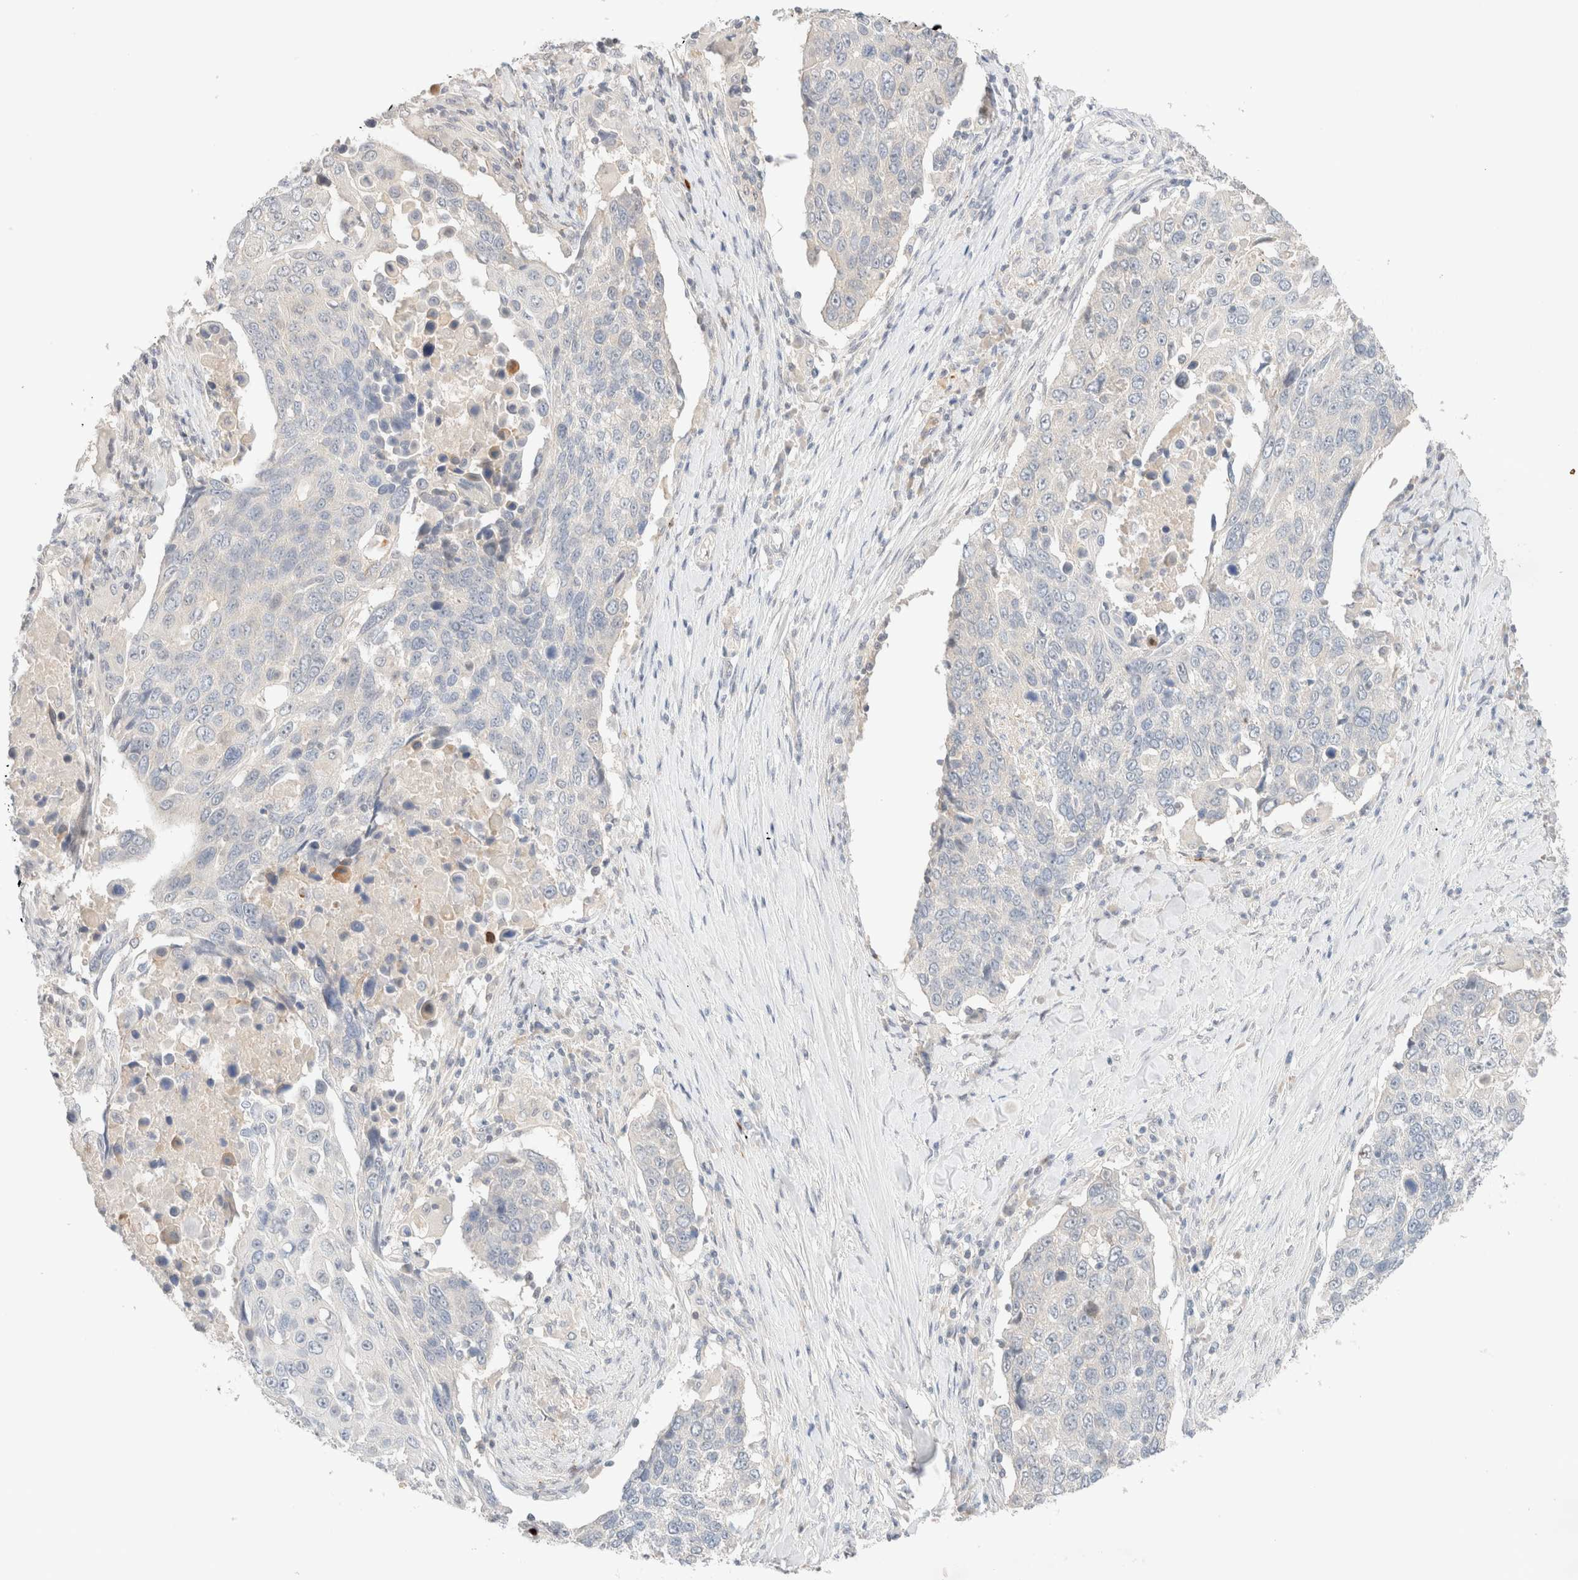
{"staining": {"intensity": "negative", "quantity": "none", "location": "none"}, "tissue": "lung cancer", "cell_type": "Tumor cells", "image_type": "cancer", "snomed": [{"axis": "morphology", "description": "Squamous cell carcinoma, NOS"}, {"axis": "topography", "description": "Lung"}], "caption": "Lung cancer (squamous cell carcinoma) was stained to show a protein in brown. There is no significant expression in tumor cells.", "gene": "SGSM2", "patient": {"sex": "male", "age": 66}}